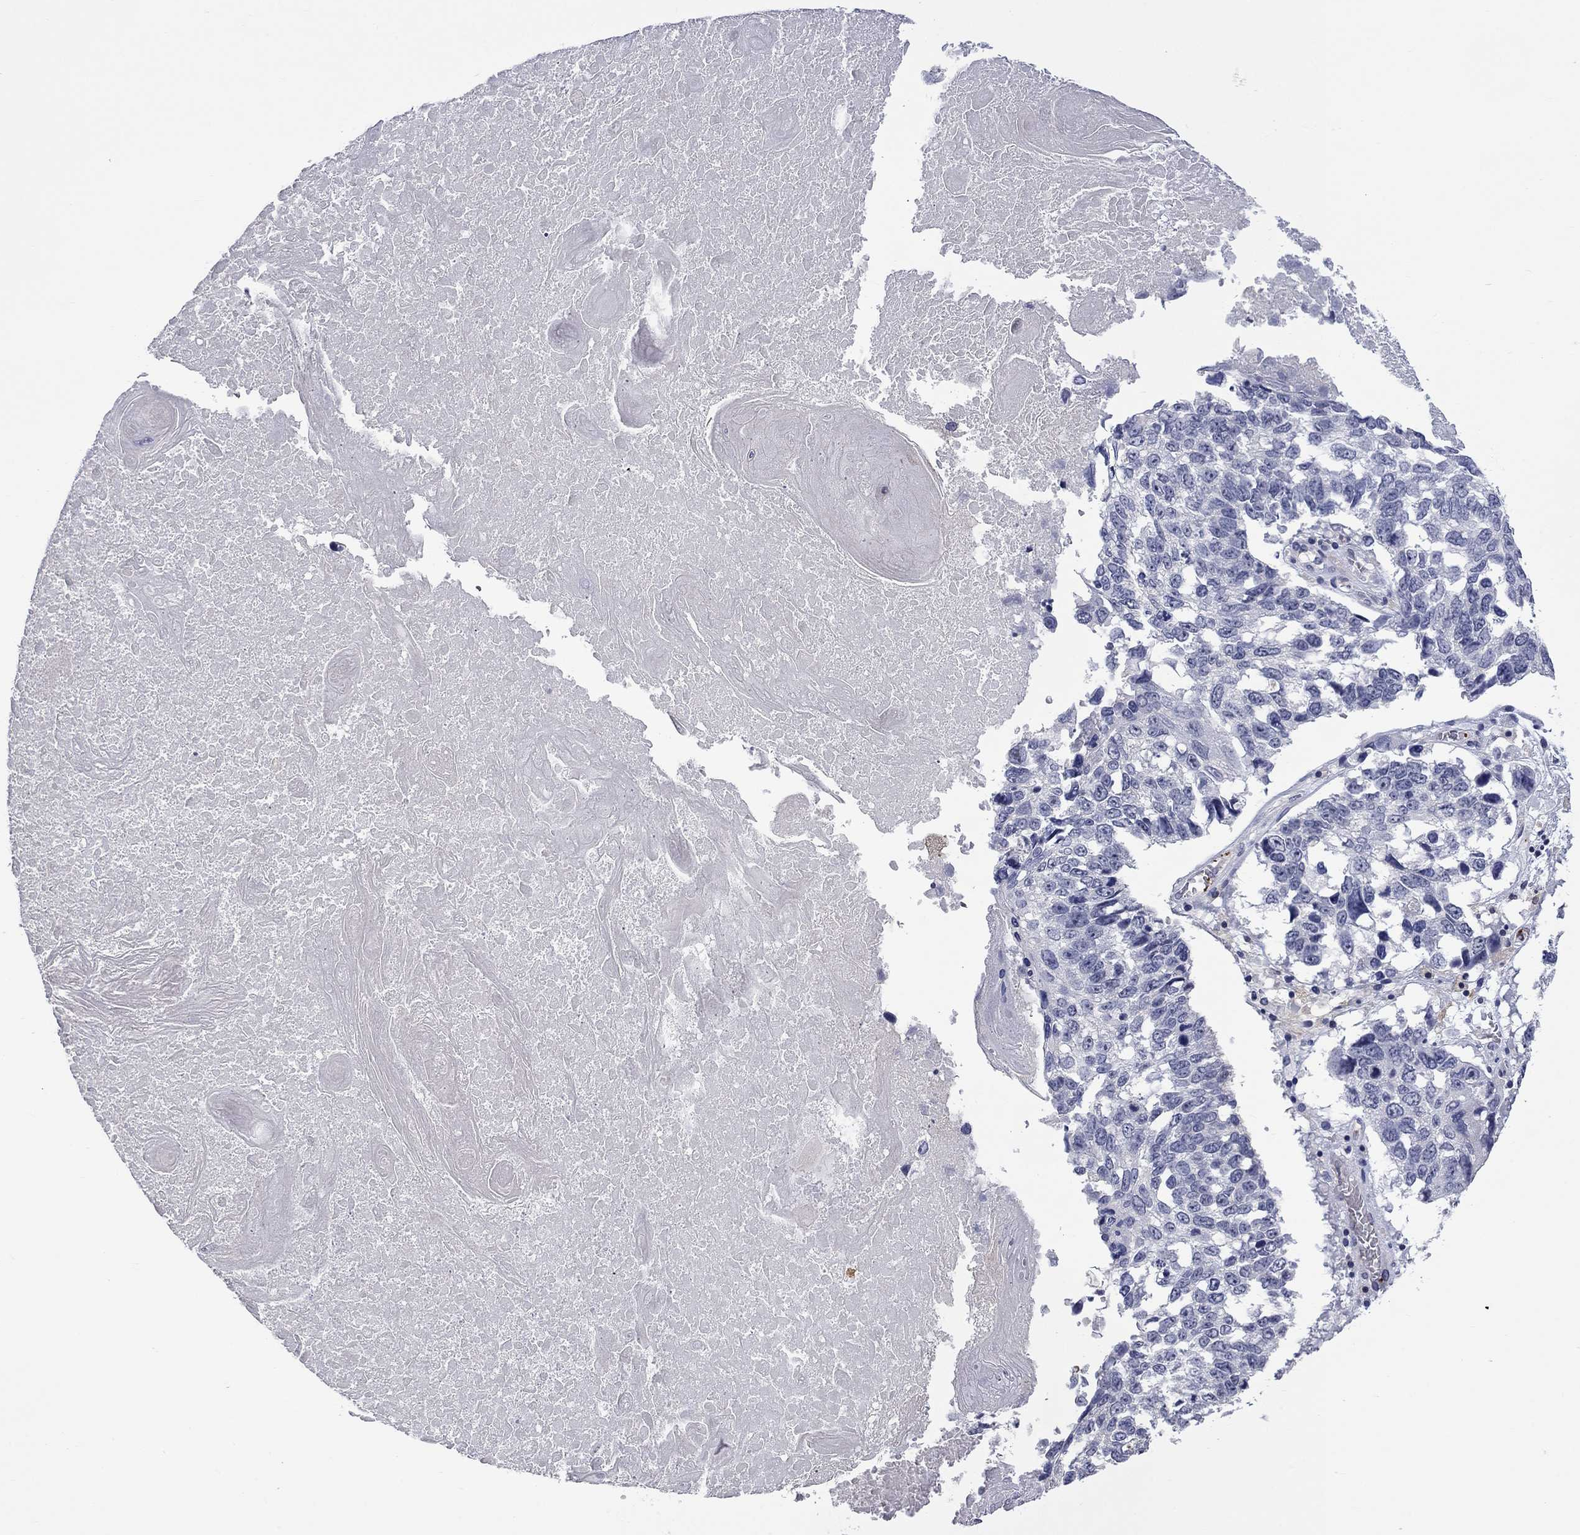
{"staining": {"intensity": "negative", "quantity": "none", "location": "none"}, "tissue": "lung cancer", "cell_type": "Tumor cells", "image_type": "cancer", "snomed": [{"axis": "morphology", "description": "Squamous cell carcinoma, NOS"}, {"axis": "topography", "description": "Lung"}], "caption": "This is a histopathology image of IHC staining of squamous cell carcinoma (lung), which shows no staining in tumor cells.", "gene": "PLEK", "patient": {"sex": "male", "age": 82}}